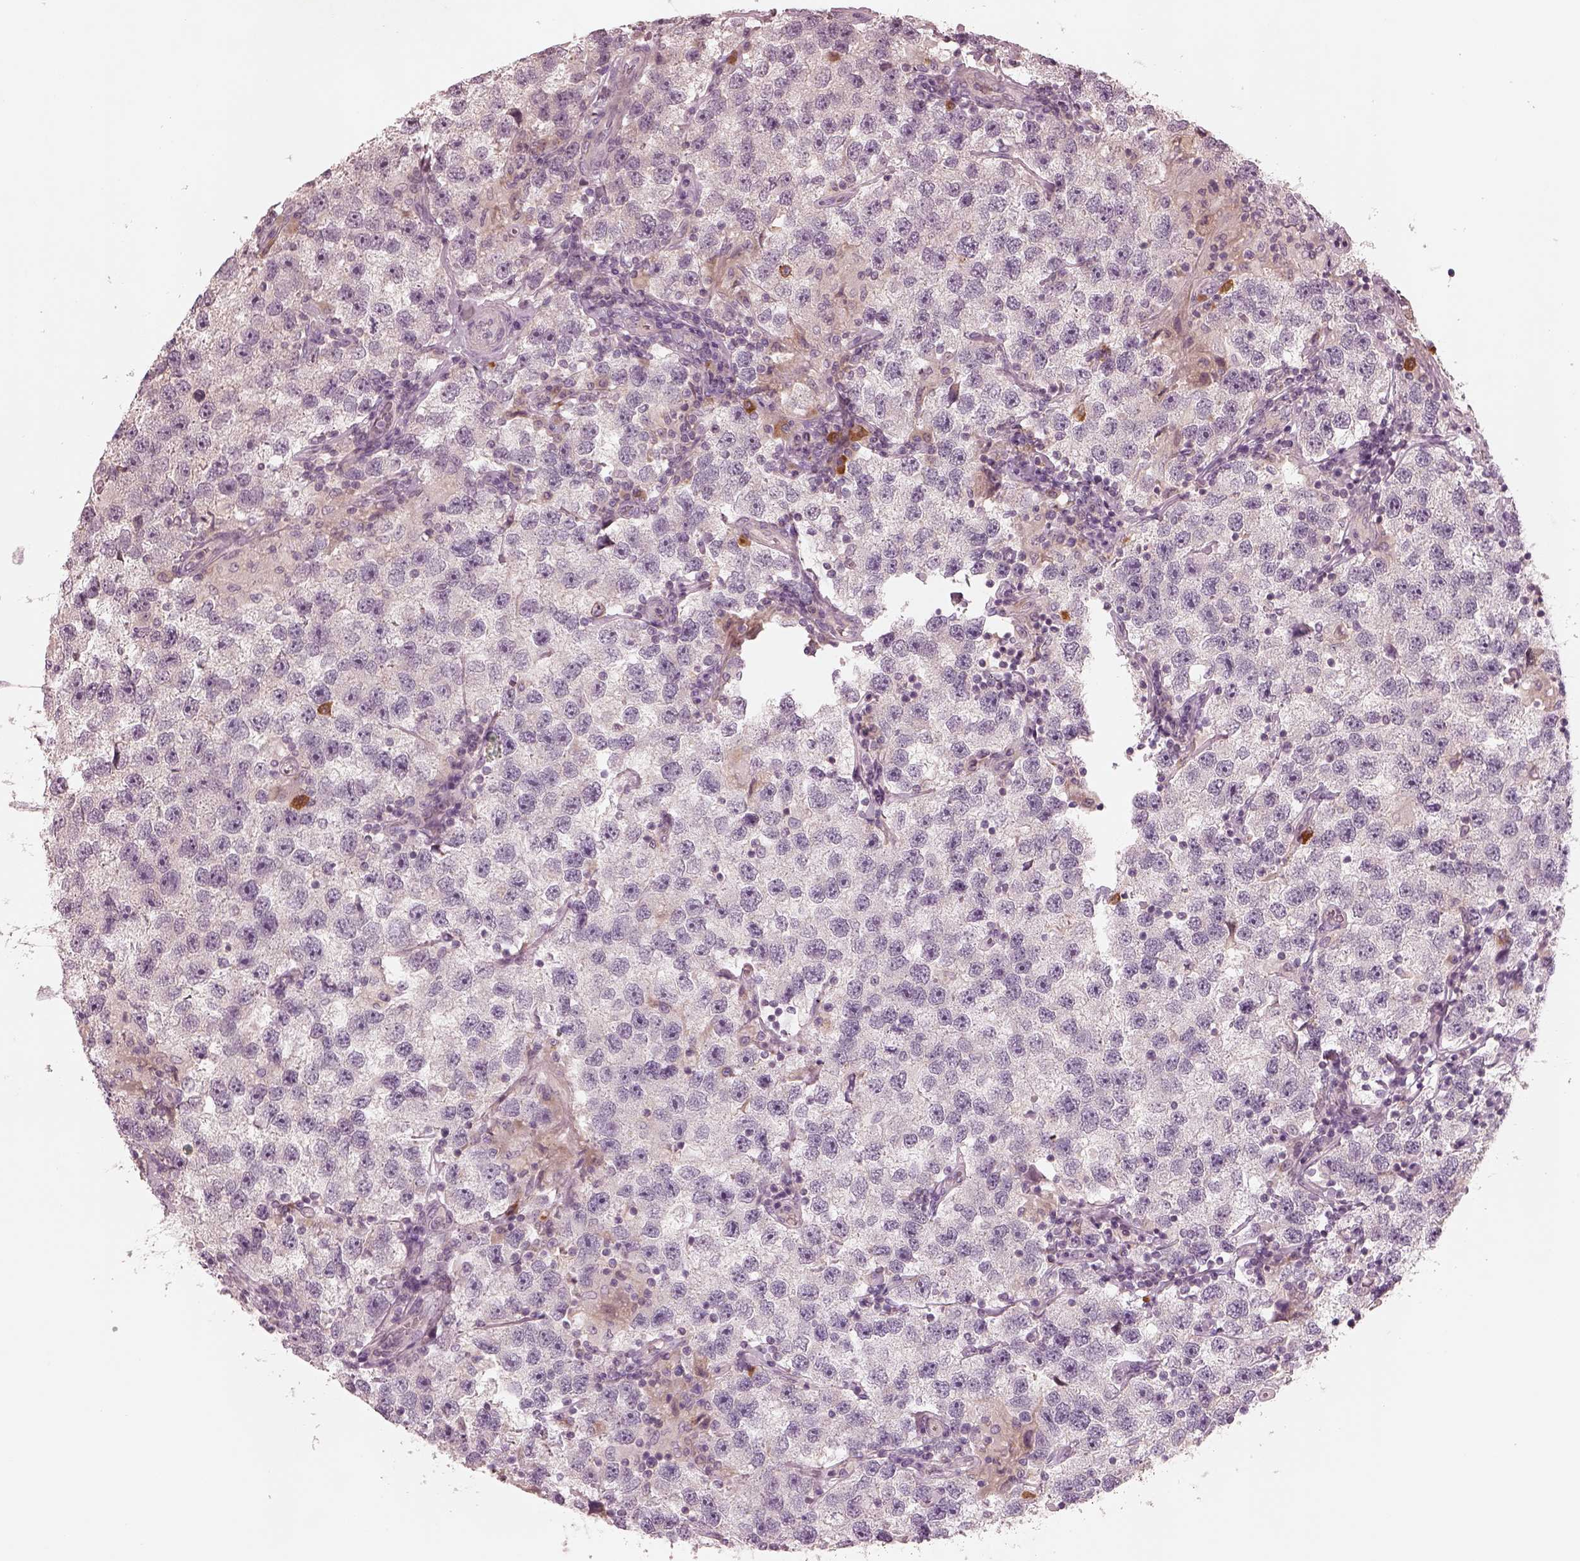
{"staining": {"intensity": "negative", "quantity": "none", "location": "none"}, "tissue": "testis cancer", "cell_type": "Tumor cells", "image_type": "cancer", "snomed": [{"axis": "morphology", "description": "Seminoma, NOS"}, {"axis": "topography", "description": "Testis"}], "caption": "Seminoma (testis) was stained to show a protein in brown. There is no significant positivity in tumor cells.", "gene": "SDCBP2", "patient": {"sex": "male", "age": 26}}